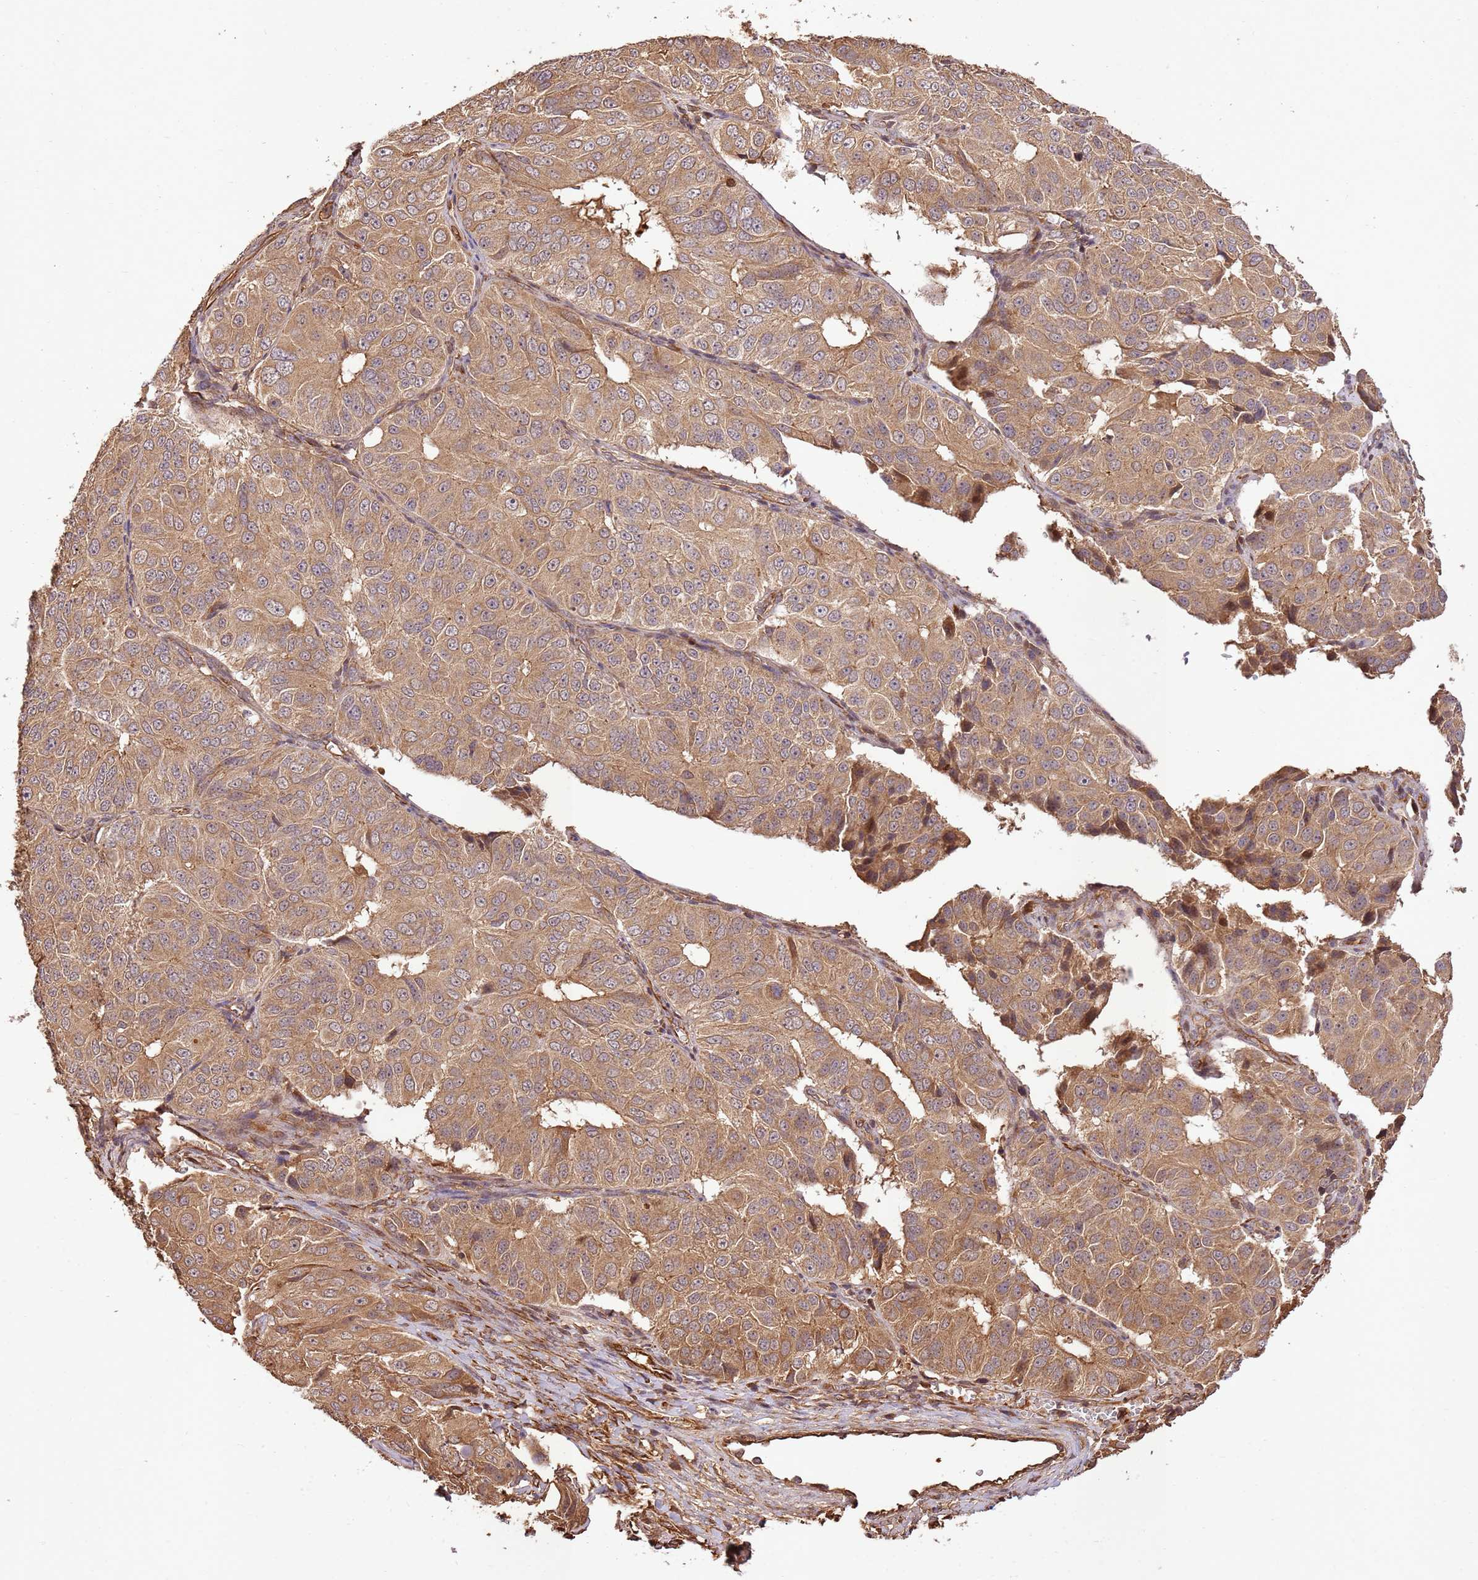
{"staining": {"intensity": "moderate", "quantity": ">75%", "location": "cytoplasmic/membranous"}, "tissue": "ovarian cancer", "cell_type": "Tumor cells", "image_type": "cancer", "snomed": [{"axis": "morphology", "description": "Carcinoma, endometroid"}, {"axis": "topography", "description": "Ovary"}], "caption": "Immunohistochemistry (IHC) micrograph of neoplastic tissue: ovarian cancer stained using immunohistochemistry shows medium levels of moderate protein expression localized specifically in the cytoplasmic/membranous of tumor cells, appearing as a cytoplasmic/membranous brown color.", "gene": "KATNAL2", "patient": {"sex": "female", "age": 51}}